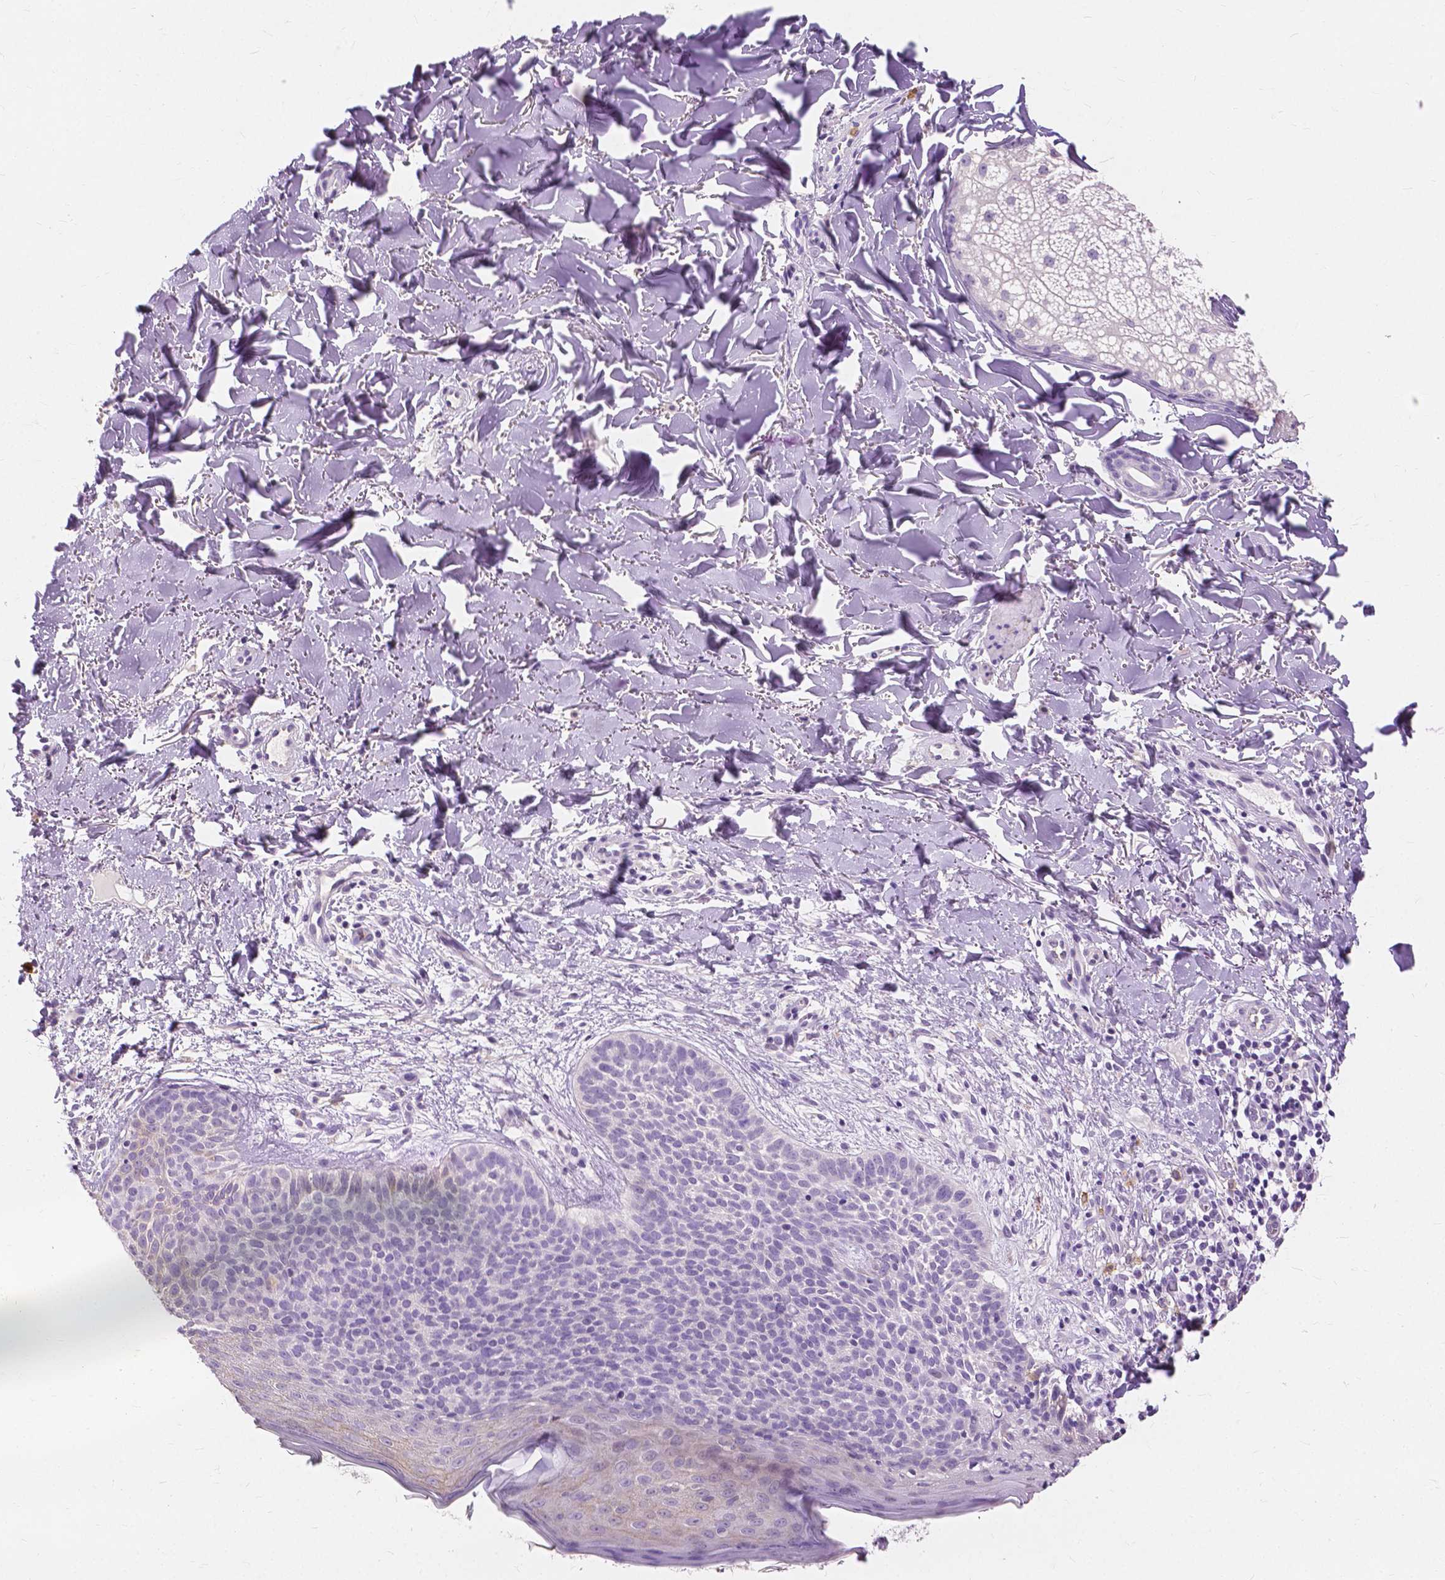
{"staining": {"intensity": "negative", "quantity": "none", "location": "none"}, "tissue": "skin cancer", "cell_type": "Tumor cells", "image_type": "cancer", "snomed": [{"axis": "morphology", "description": "Basal cell carcinoma"}, {"axis": "topography", "description": "Skin"}], "caption": "Tumor cells show no significant protein positivity in skin cancer. (DAB immunohistochemistry (IHC), high magnification).", "gene": "CXCR2", "patient": {"sex": "male", "age": 57}}